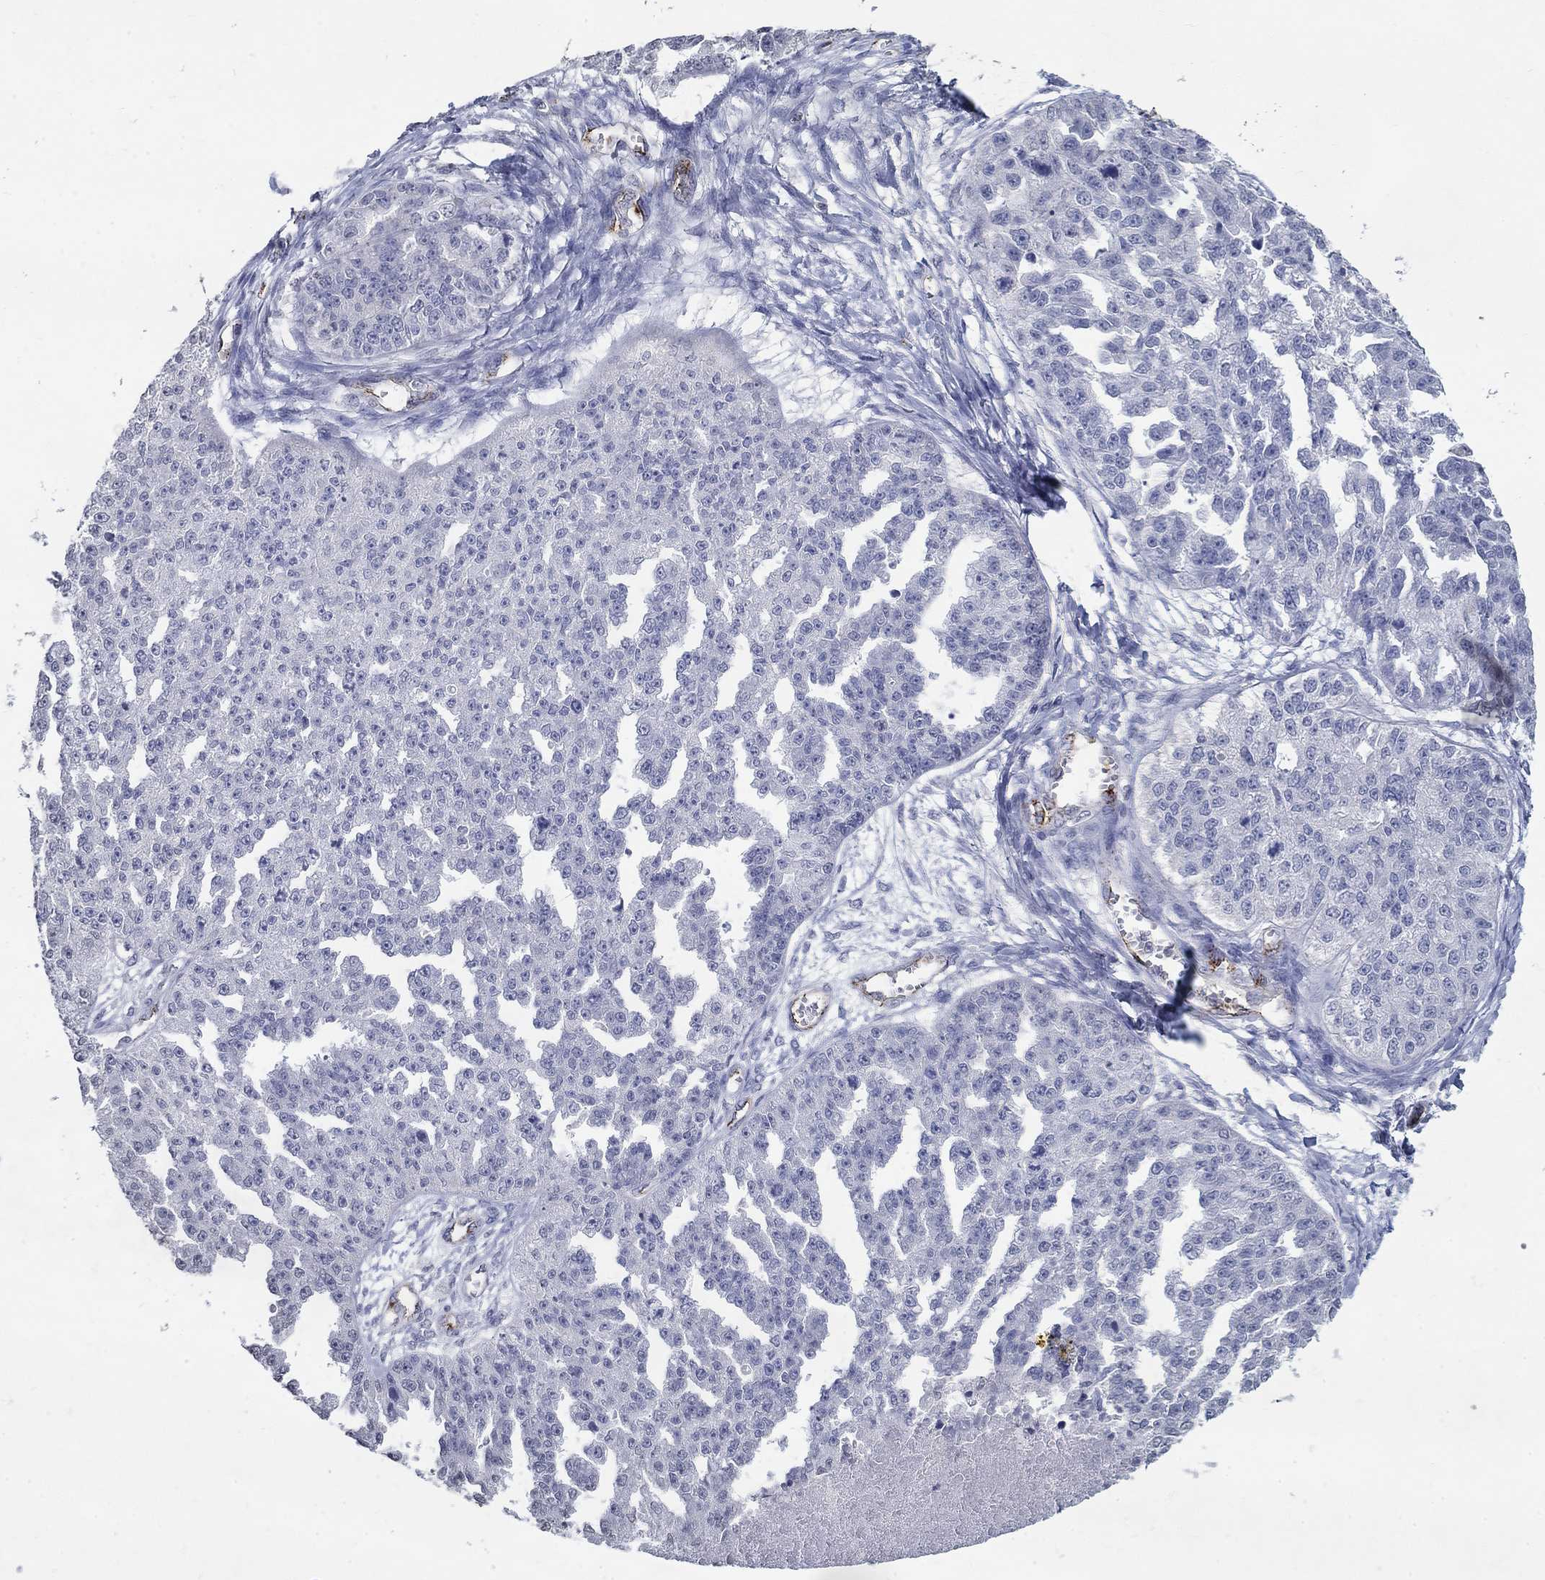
{"staining": {"intensity": "negative", "quantity": "none", "location": "none"}, "tissue": "ovarian cancer", "cell_type": "Tumor cells", "image_type": "cancer", "snomed": [{"axis": "morphology", "description": "Cystadenocarcinoma, serous, NOS"}, {"axis": "topography", "description": "Ovary"}], "caption": "IHC histopathology image of human ovarian cancer (serous cystadenocarcinoma) stained for a protein (brown), which demonstrates no positivity in tumor cells. The staining was performed using DAB (3,3'-diaminobenzidine) to visualize the protein expression in brown, while the nuclei were stained in blue with hematoxylin (Magnification: 20x).", "gene": "TINAG", "patient": {"sex": "female", "age": 58}}